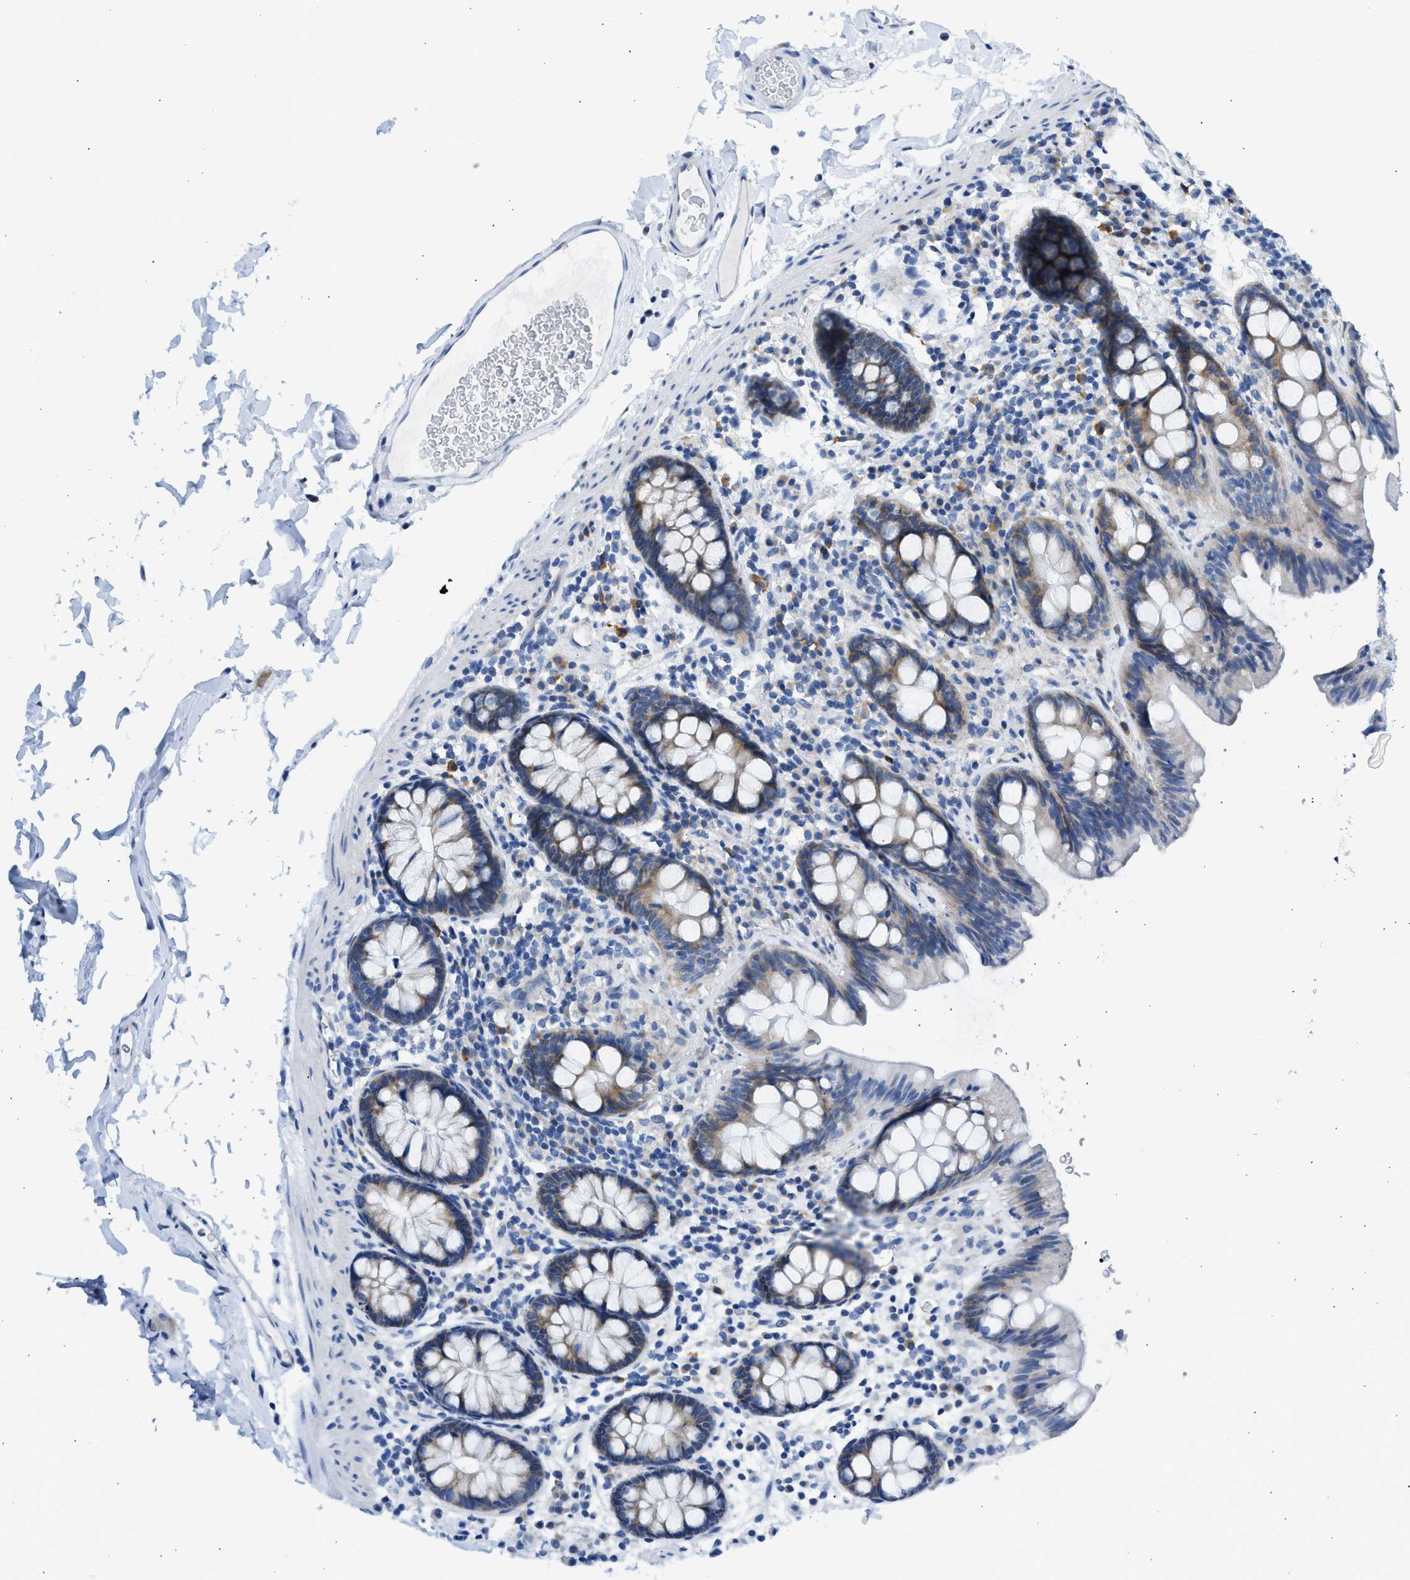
{"staining": {"intensity": "negative", "quantity": "none", "location": "none"}, "tissue": "colon", "cell_type": "Endothelial cells", "image_type": "normal", "snomed": [{"axis": "morphology", "description": "Normal tissue, NOS"}, {"axis": "topography", "description": "Colon"}], "caption": "The micrograph exhibits no significant positivity in endothelial cells of colon.", "gene": "CAMKK2", "patient": {"sex": "female", "age": 80}}